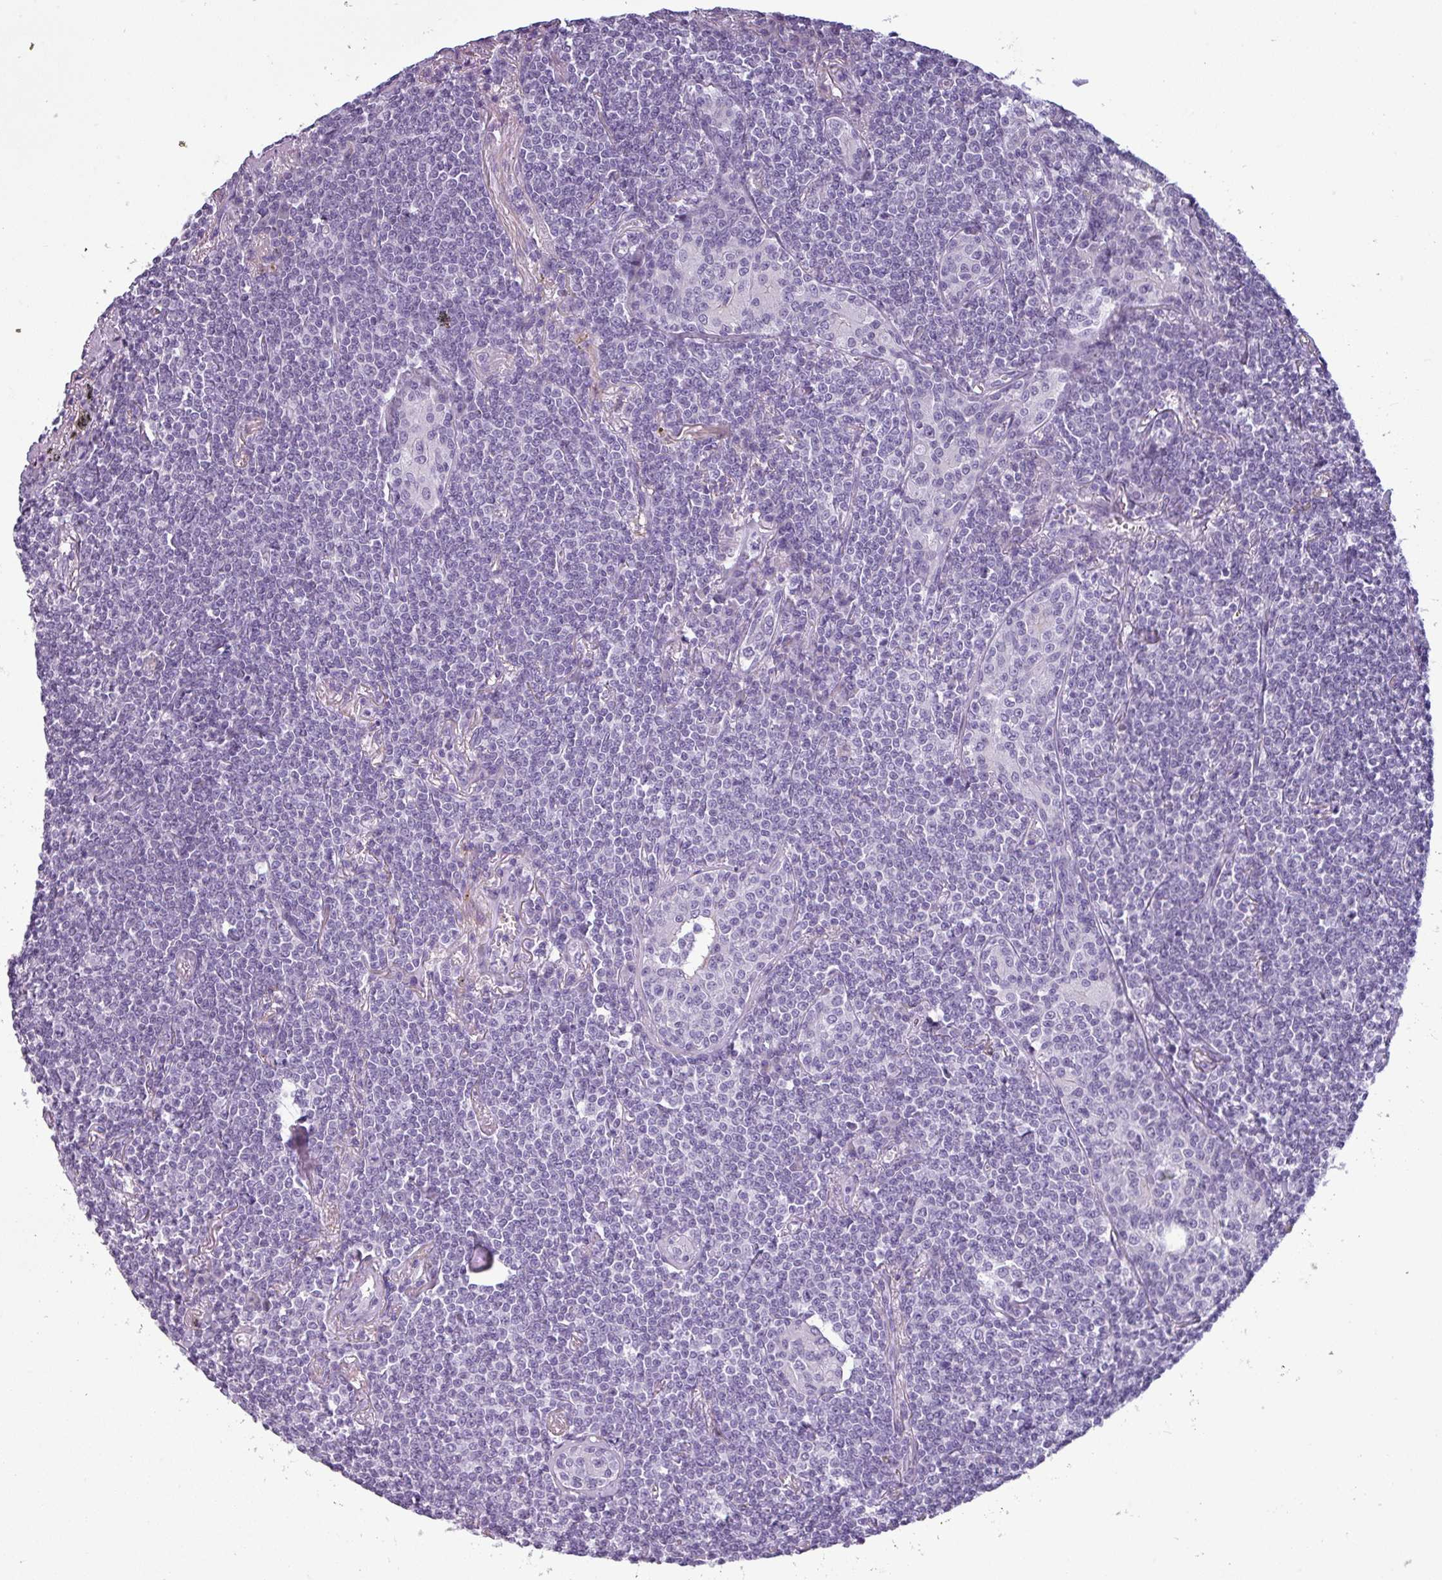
{"staining": {"intensity": "negative", "quantity": "none", "location": "none"}, "tissue": "lymphoma", "cell_type": "Tumor cells", "image_type": "cancer", "snomed": [{"axis": "morphology", "description": "Malignant lymphoma, non-Hodgkin's type, Low grade"}, {"axis": "topography", "description": "Lung"}], "caption": "Malignant lymphoma, non-Hodgkin's type (low-grade) was stained to show a protein in brown. There is no significant expression in tumor cells.", "gene": "SLC26A9", "patient": {"sex": "female", "age": 71}}